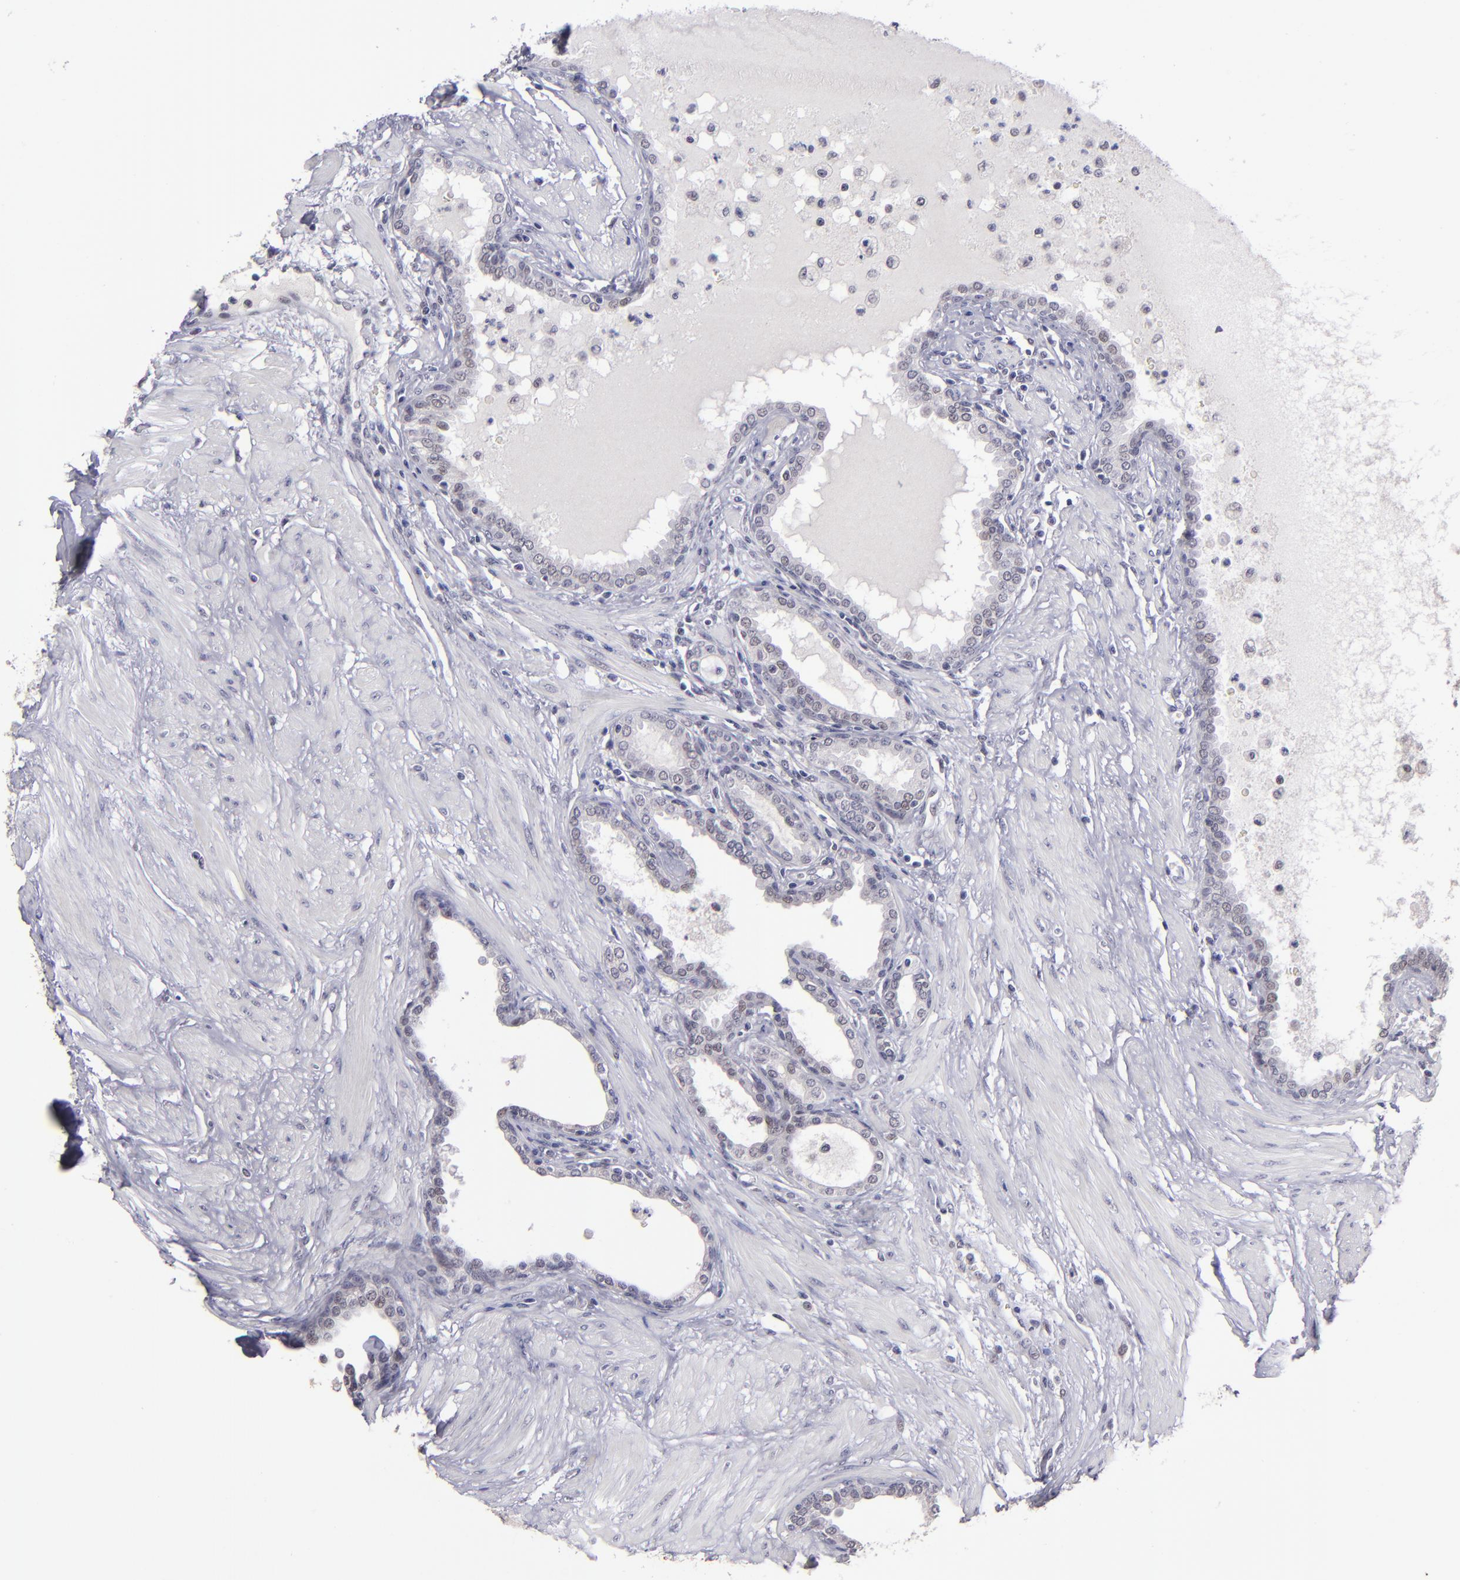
{"staining": {"intensity": "negative", "quantity": "none", "location": "none"}, "tissue": "prostate", "cell_type": "Glandular cells", "image_type": "normal", "snomed": [{"axis": "morphology", "description": "Normal tissue, NOS"}, {"axis": "topography", "description": "Prostate"}], "caption": "IHC histopathology image of unremarkable human prostate stained for a protein (brown), which exhibits no positivity in glandular cells.", "gene": "OTUB2", "patient": {"sex": "male", "age": 64}}